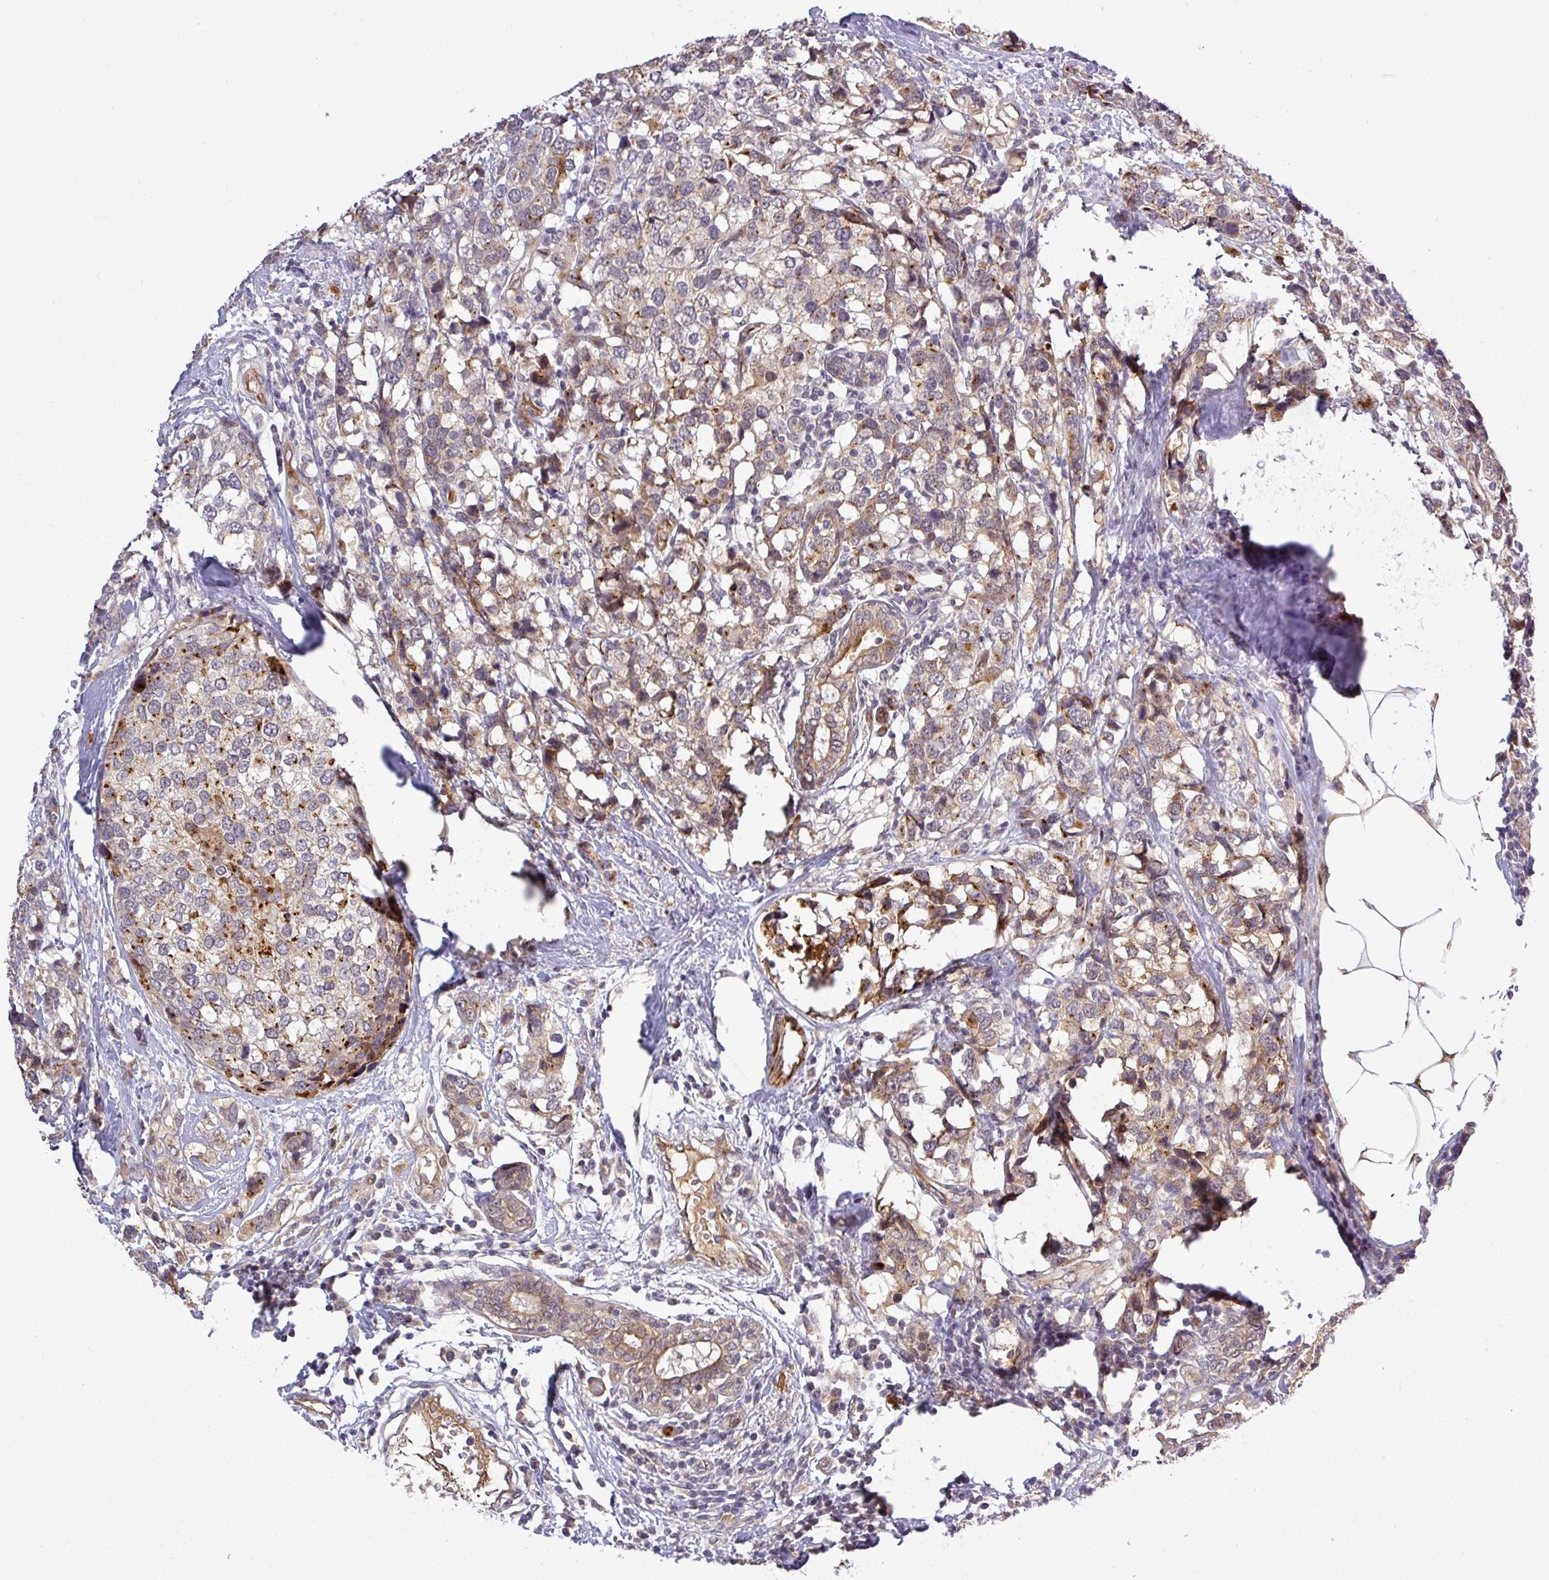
{"staining": {"intensity": "moderate", "quantity": "25%-75%", "location": "cytoplasmic/membranous"}, "tissue": "breast cancer", "cell_type": "Tumor cells", "image_type": "cancer", "snomed": [{"axis": "morphology", "description": "Lobular carcinoma"}, {"axis": "topography", "description": "Breast"}], "caption": "Protein expression analysis of human lobular carcinoma (breast) reveals moderate cytoplasmic/membranous positivity in approximately 25%-75% of tumor cells. (brown staining indicates protein expression, while blue staining denotes nuclei).", "gene": "PCDH1", "patient": {"sex": "female", "age": 59}}